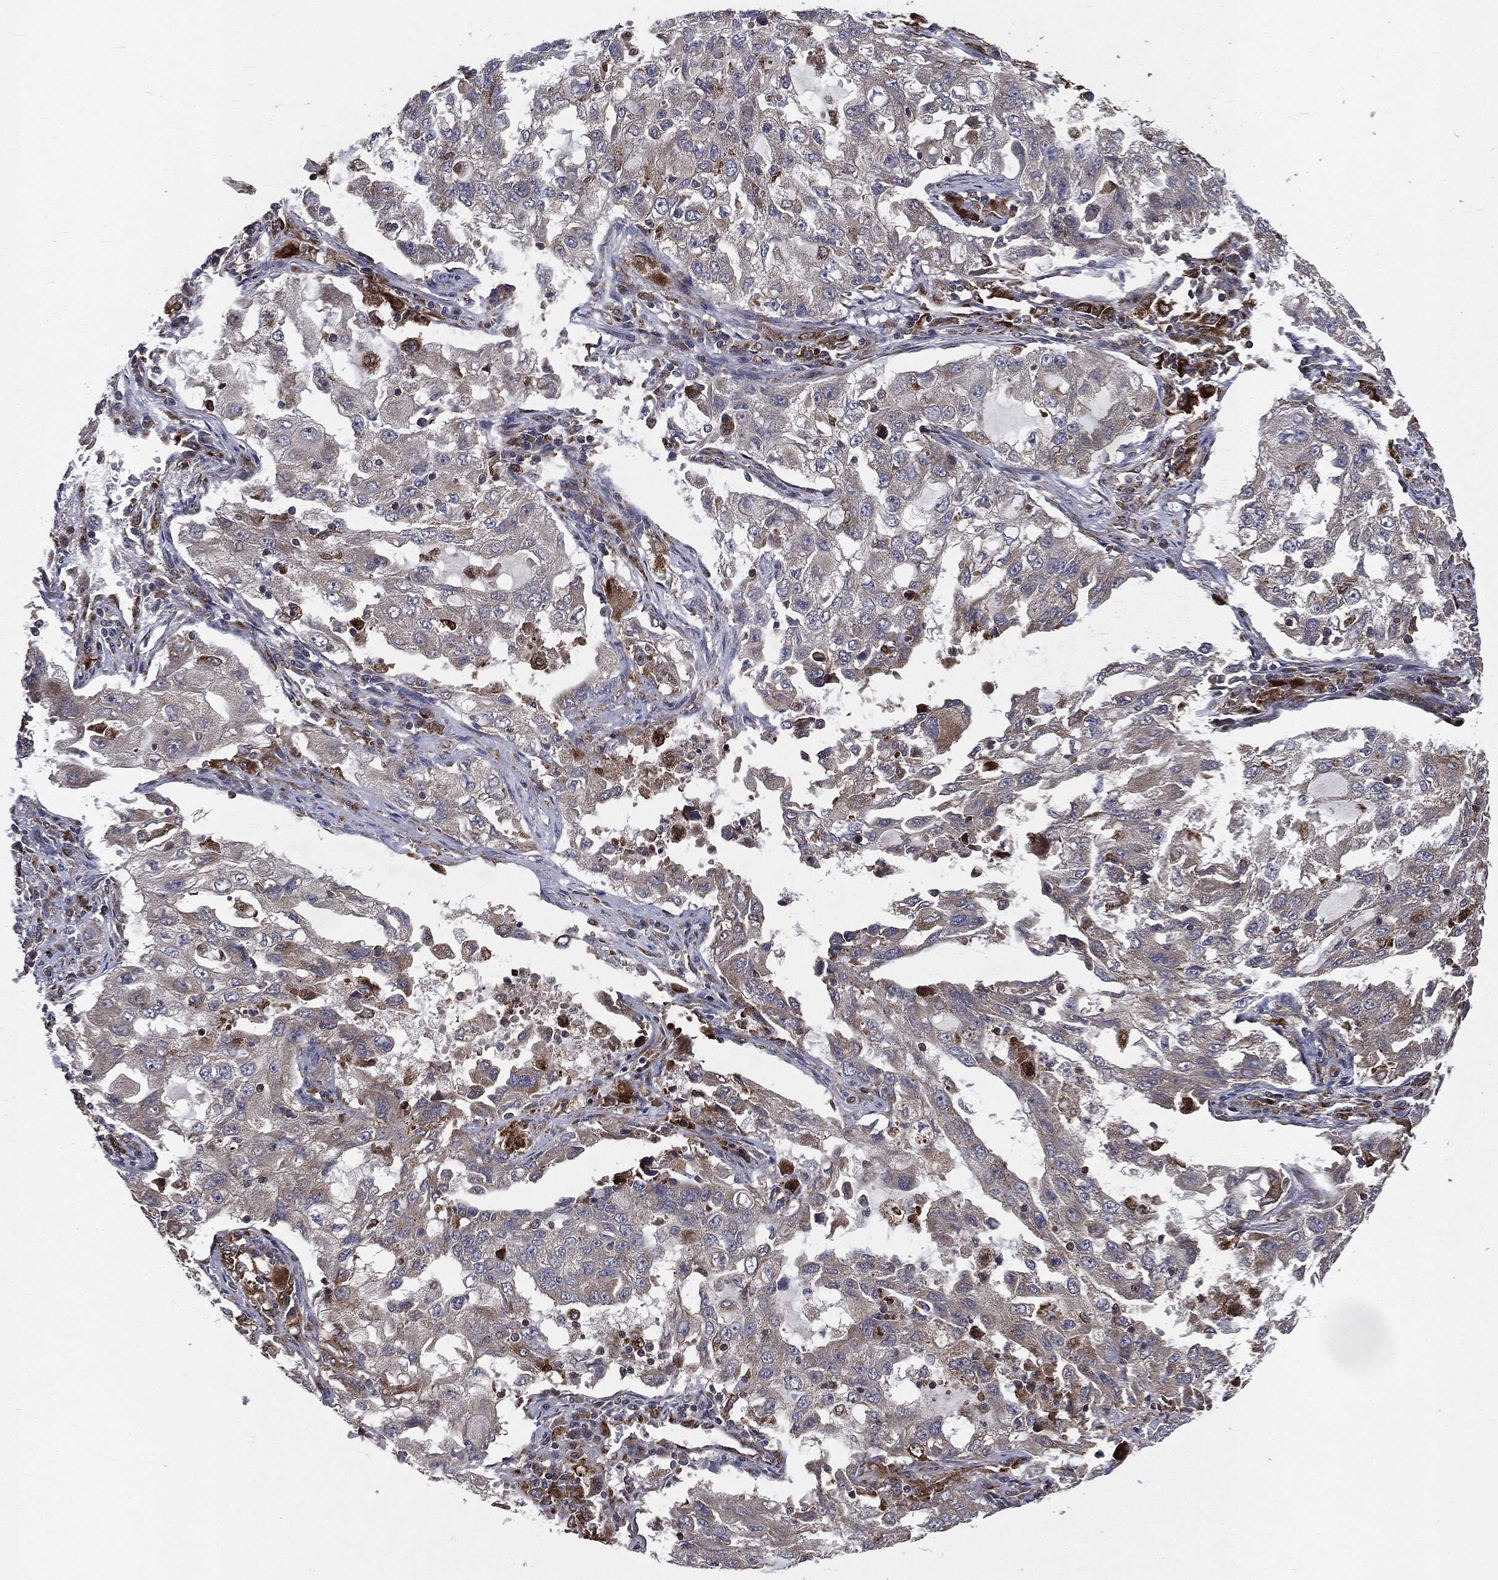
{"staining": {"intensity": "weak", "quantity": "<25%", "location": "cytoplasmic/membranous"}, "tissue": "lung cancer", "cell_type": "Tumor cells", "image_type": "cancer", "snomed": [{"axis": "morphology", "description": "Adenocarcinoma, NOS"}, {"axis": "topography", "description": "Lung"}], "caption": "Adenocarcinoma (lung) stained for a protein using immunohistochemistry (IHC) reveals no staining tumor cells.", "gene": "PLOD3", "patient": {"sex": "female", "age": 61}}